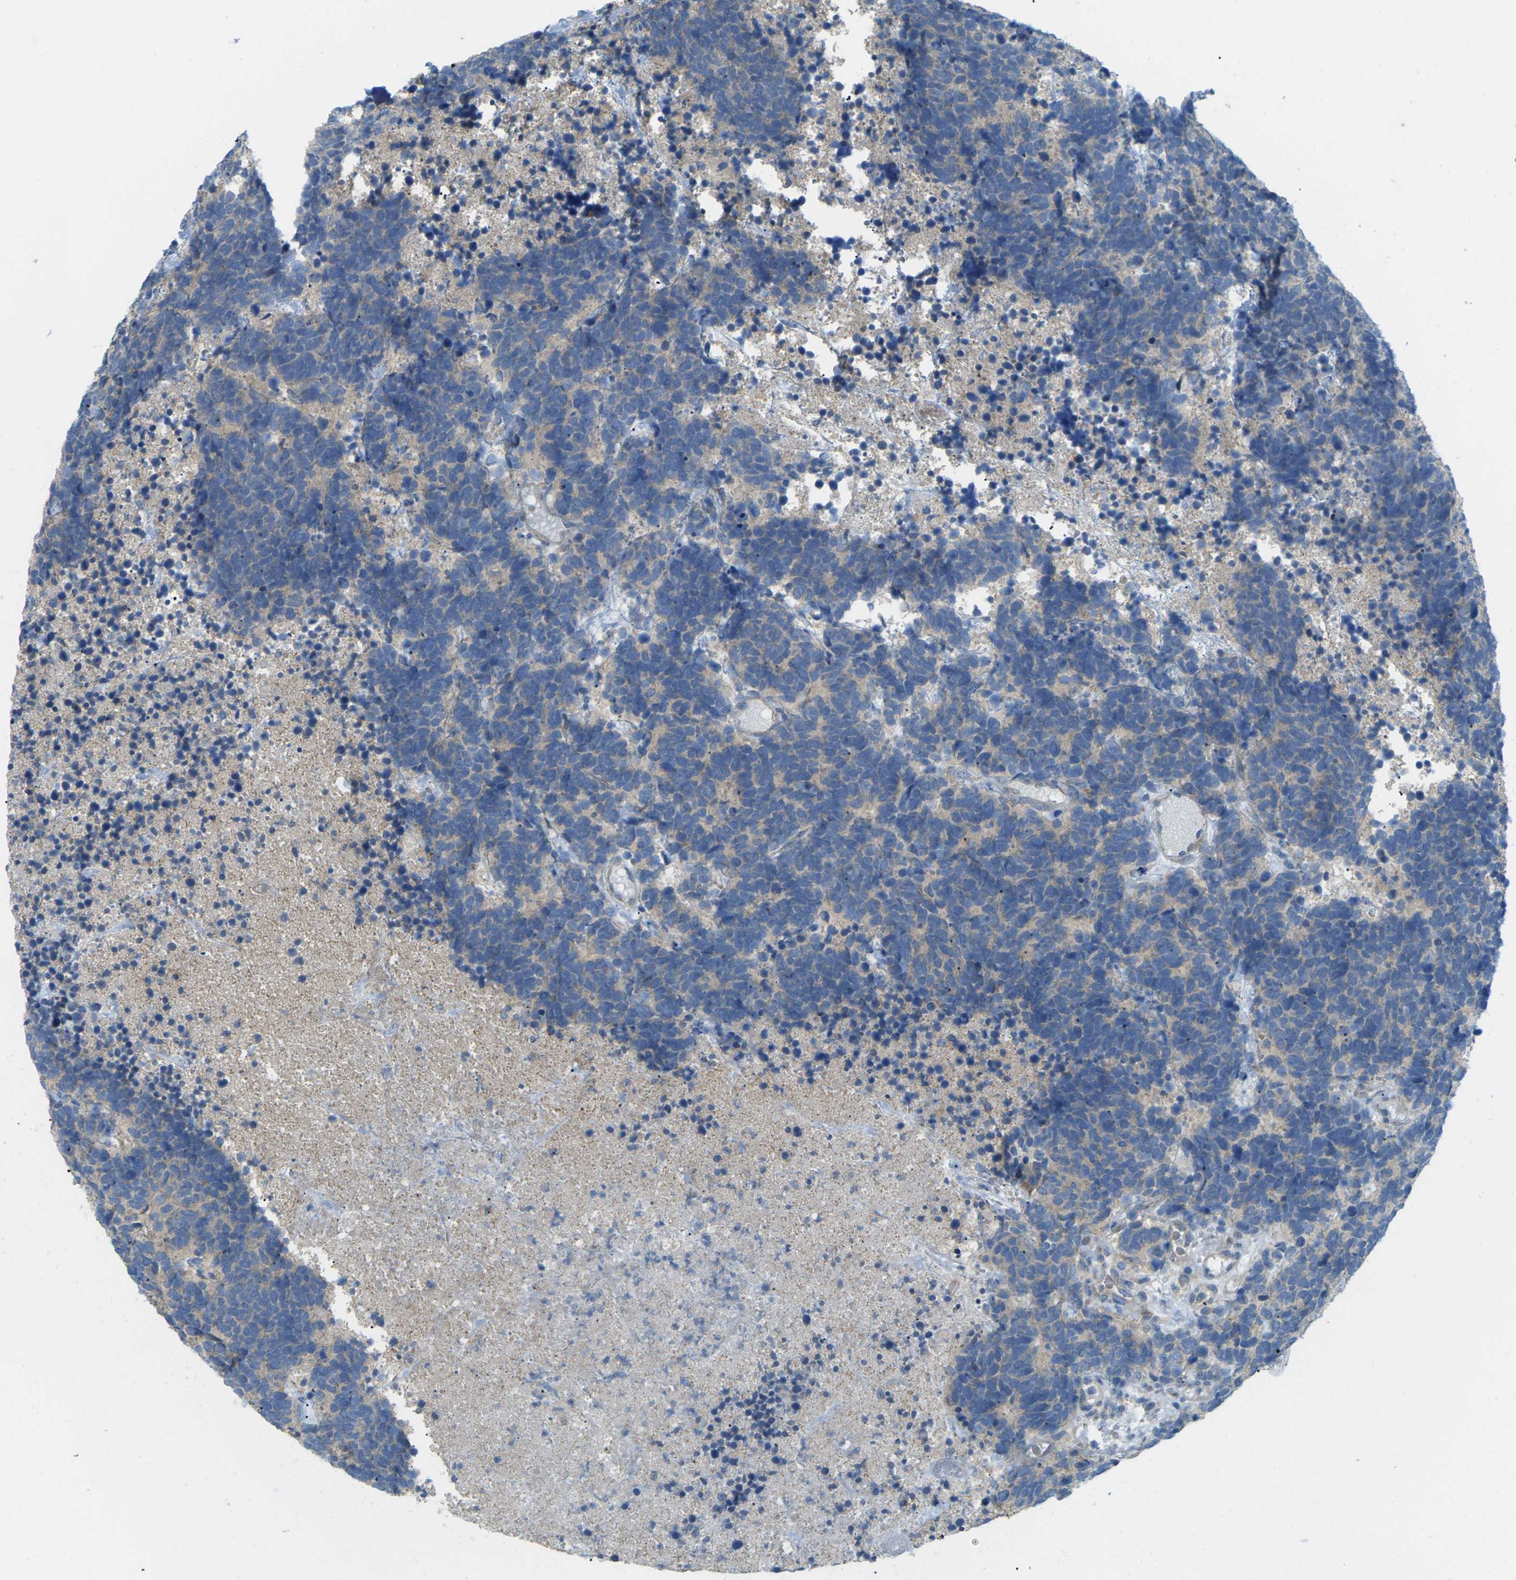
{"staining": {"intensity": "negative", "quantity": "none", "location": "none"}, "tissue": "carcinoid", "cell_type": "Tumor cells", "image_type": "cancer", "snomed": [{"axis": "morphology", "description": "Carcinoma, NOS"}, {"axis": "morphology", "description": "Carcinoid, malignant, NOS"}, {"axis": "topography", "description": "Urinary bladder"}], "caption": "DAB immunohistochemical staining of carcinoid (malignant) displays no significant positivity in tumor cells.", "gene": "MYLK4", "patient": {"sex": "male", "age": 57}}